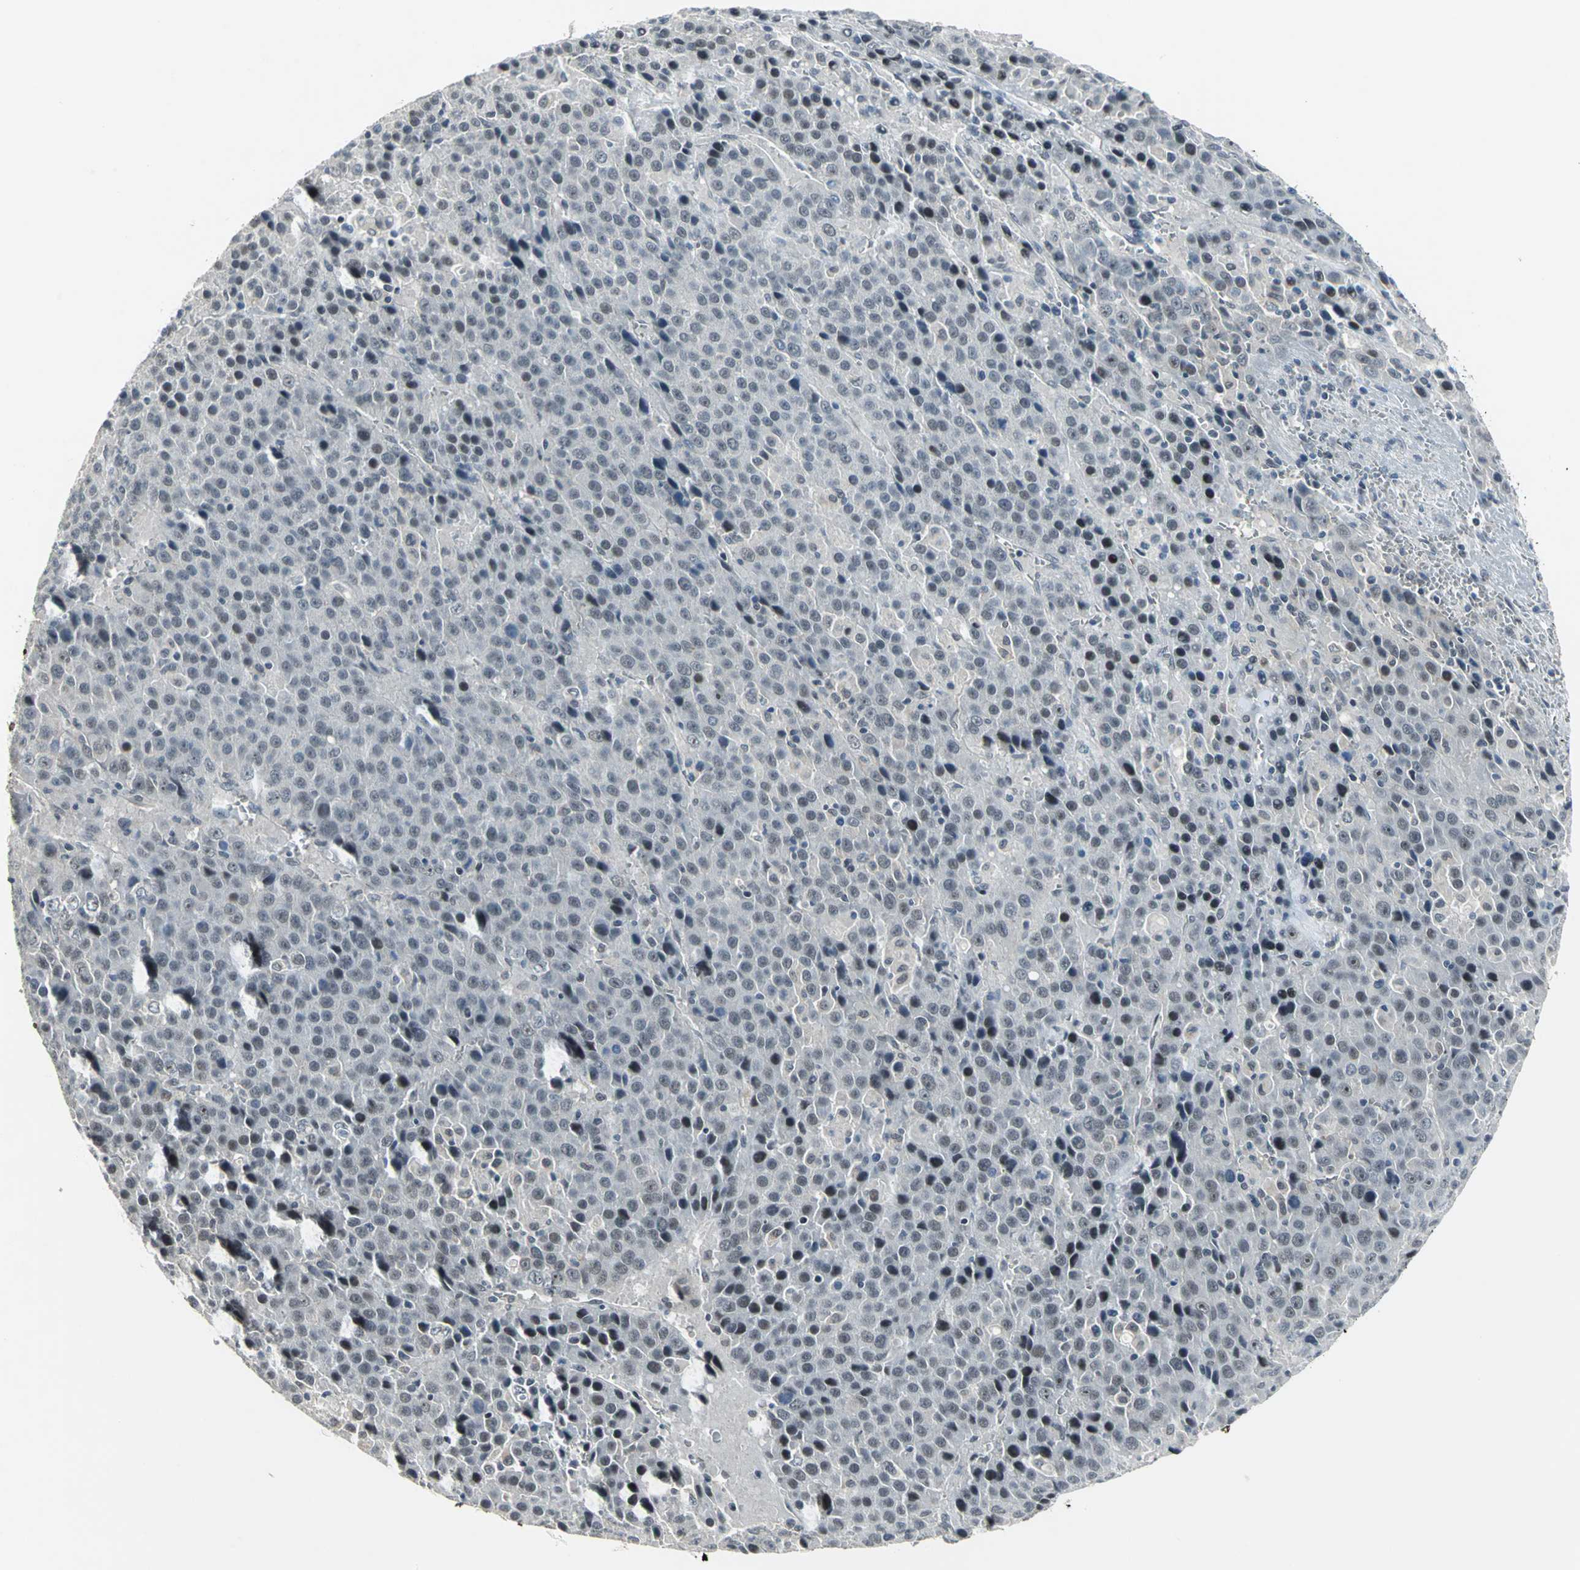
{"staining": {"intensity": "moderate", "quantity": "25%-75%", "location": "nuclear"}, "tissue": "liver cancer", "cell_type": "Tumor cells", "image_type": "cancer", "snomed": [{"axis": "morphology", "description": "Carcinoma, Hepatocellular, NOS"}, {"axis": "topography", "description": "Liver"}], "caption": "Human liver hepatocellular carcinoma stained with a protein marker exhibits moderate staining in tumor cells.", "gene": "GLI3", "patient": {"sex": "female", "age": 53}}